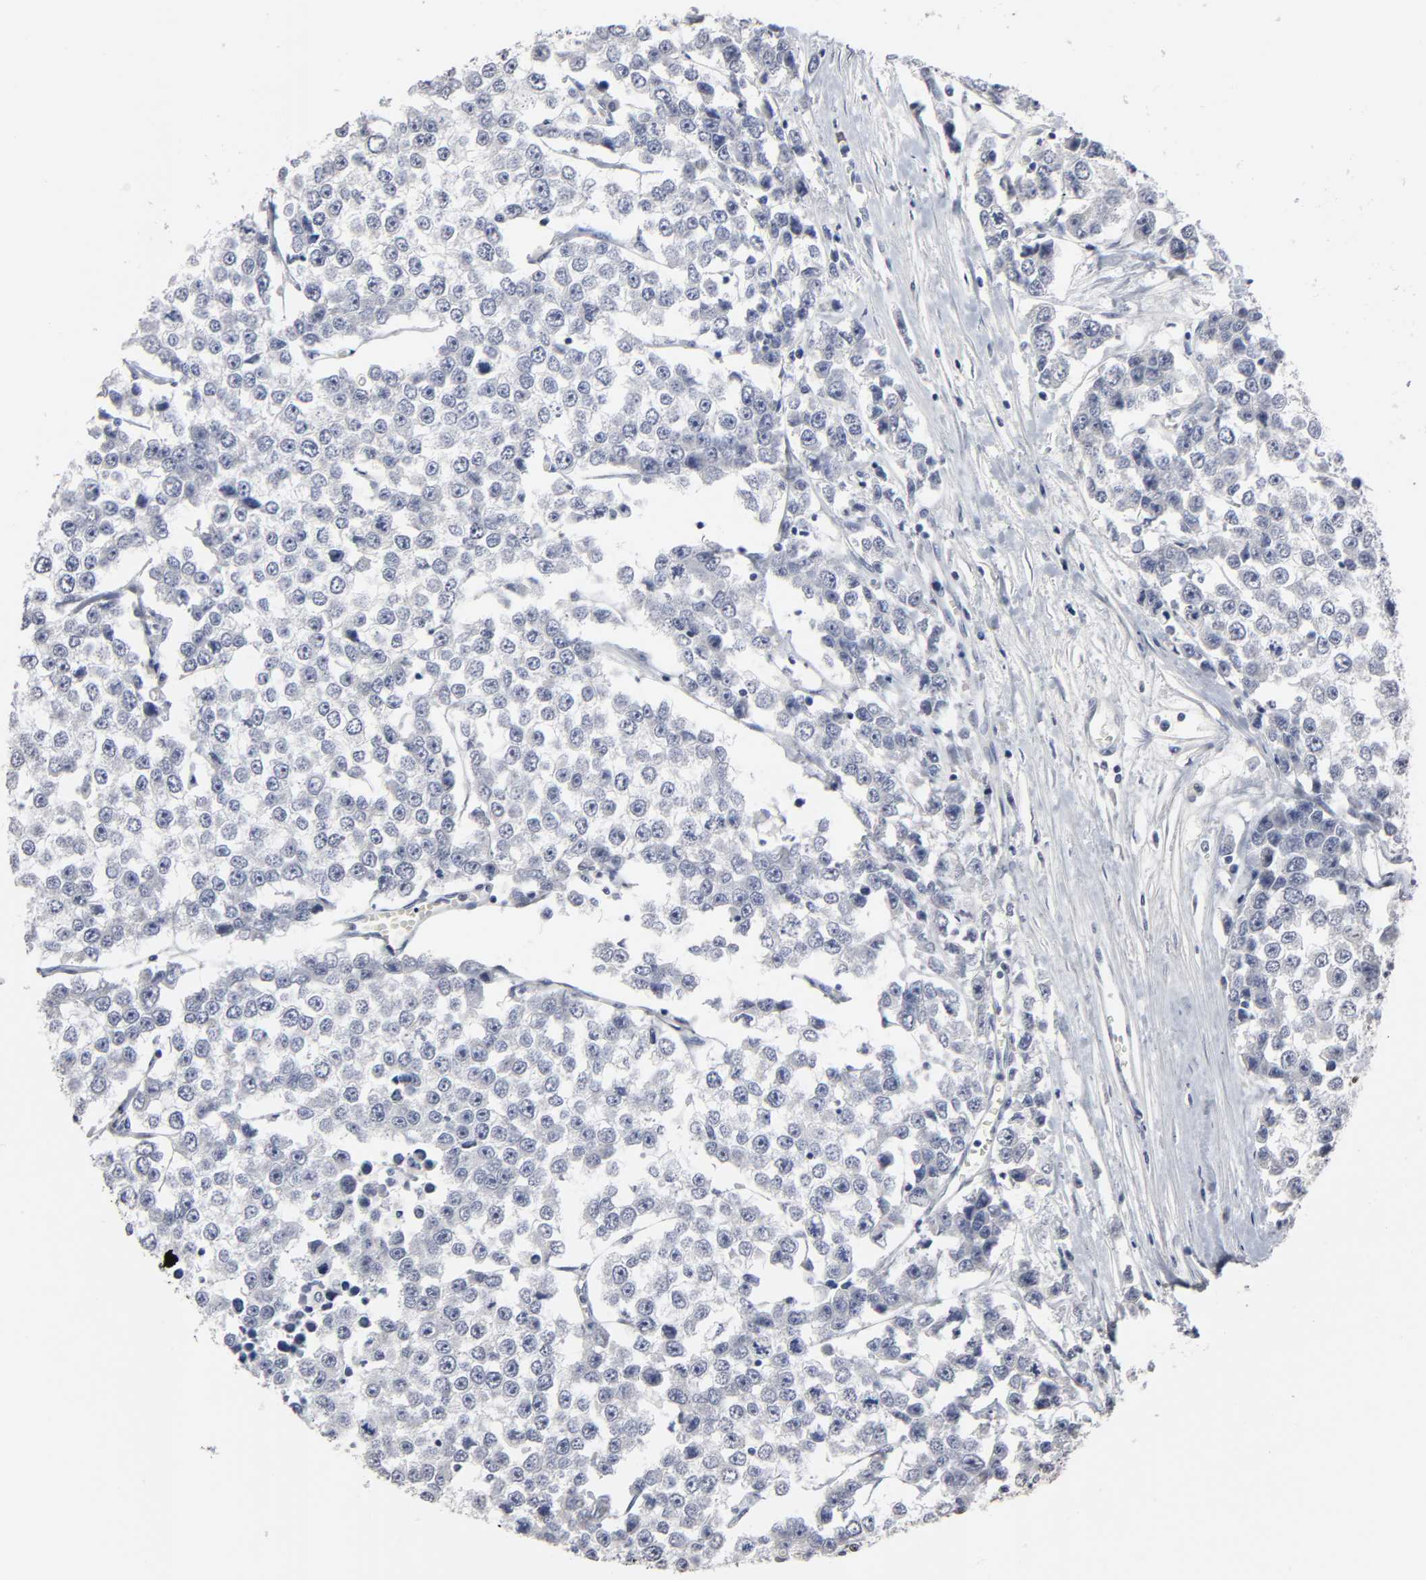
{"staining": {"intensity": "negative", "quantity": "none", "location": "none"}, "tissue": "testis cancer", "cell_type": "Tumor cells", "image_type": "cancer", "snomed": [{"axis": "morphology", "description": "Seminoma, NOS"}, {"axis": "morphology", "description": "Carcinoma, Embryonal, NOS"}, {"axis": "topography", "description": "Testis"}], "caption": "Testis cancer was stained to show a protein in brown. There is no significant positivity in tumor cells.", "gene": "HNF4A", "patient": {"sex": "male", "age": 52}}